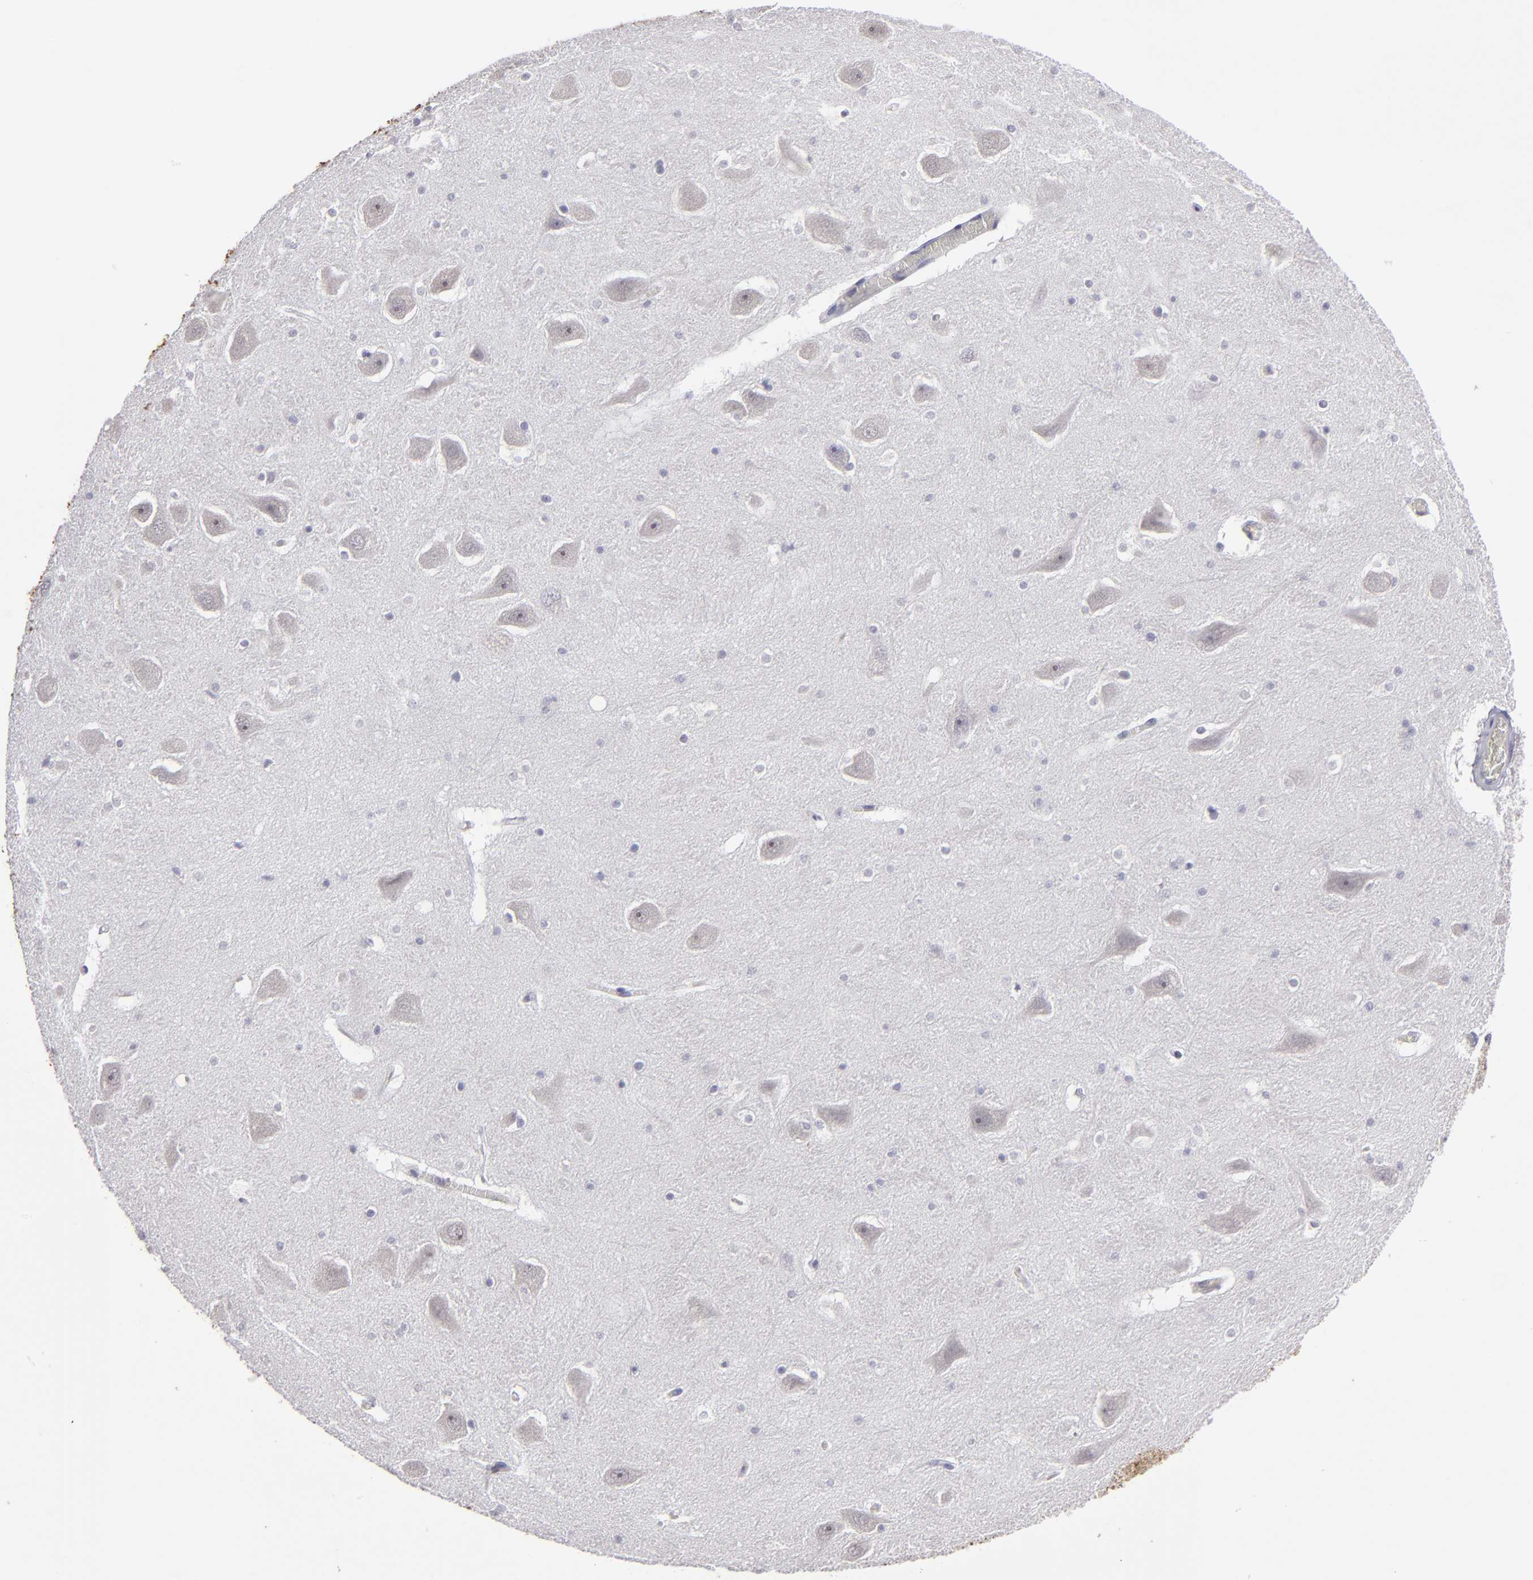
{"staining": {"intensity": "negative", "quantity": "none", "location": "none"}, "tissue": "hippocampus", "cell_type": "Glial cells", "image_type": "normal", "snomed": [{"axis": "morphology", "description": "Normal tissue, NOS"}, {"axis": "topography", "description": "Hippocampus"}], "caption": "Immunohistochemistry of benign hippocampus shows no expression in glial cells.", "gene": "ZNF175", "patient": {"sex": "male", "age": 45}}